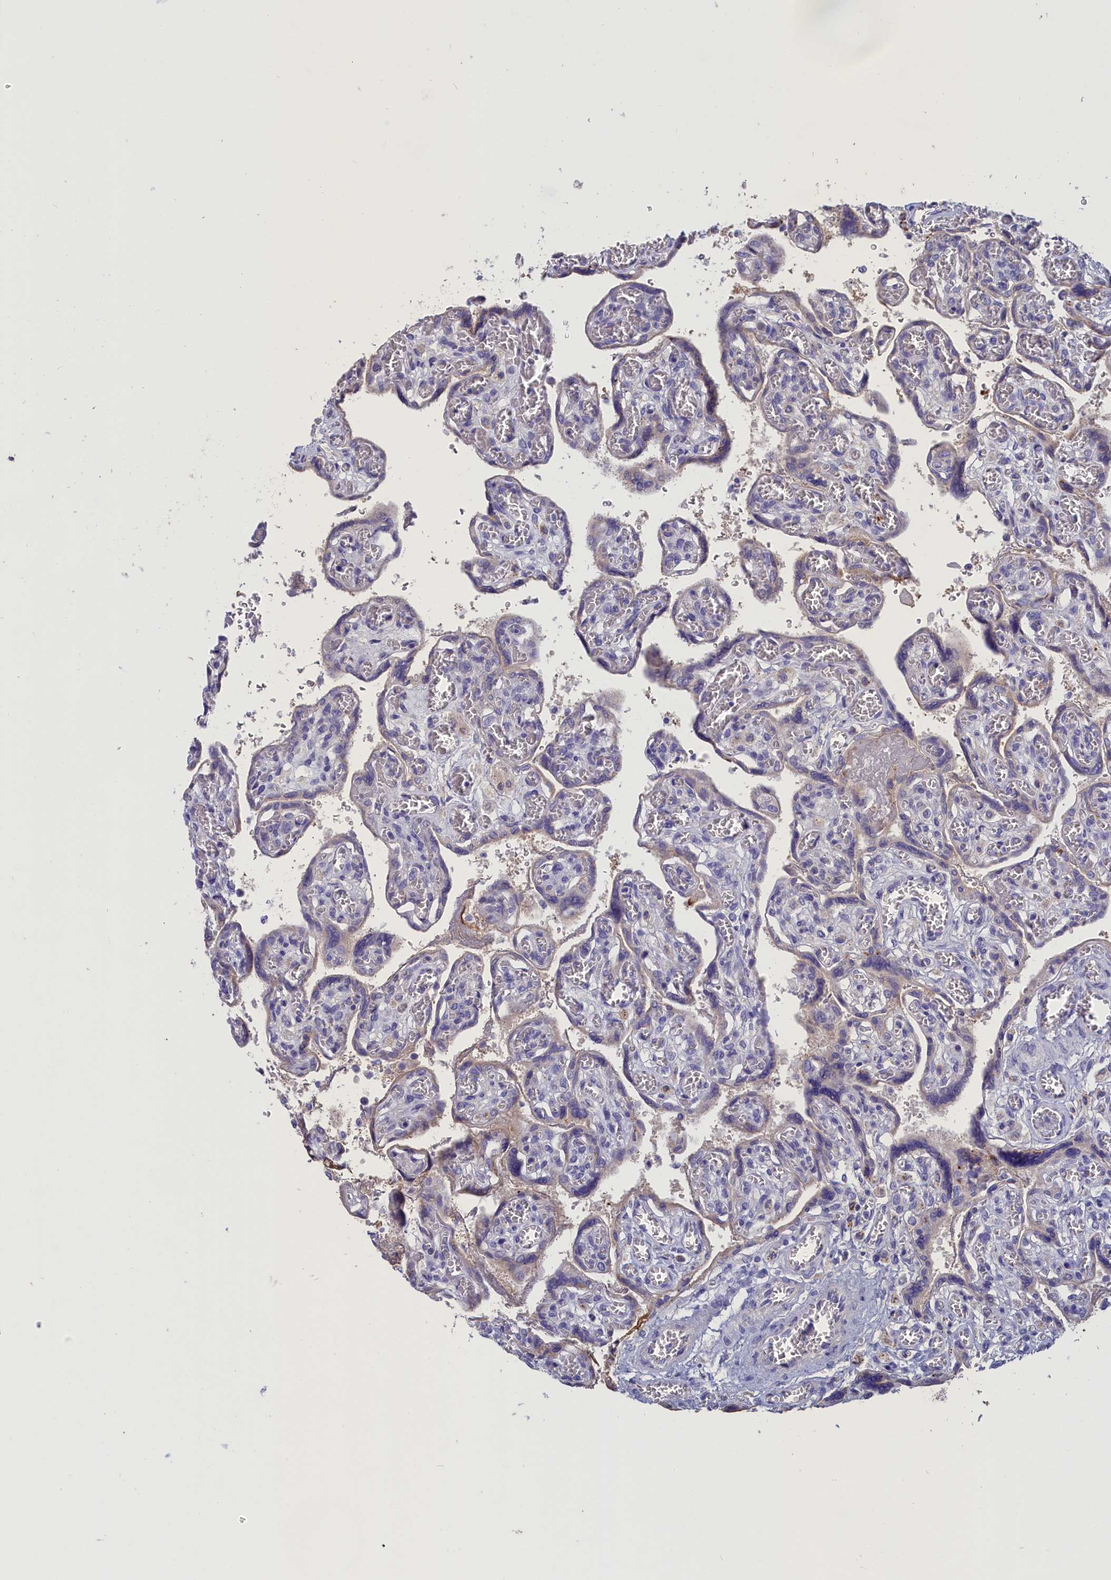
{"staining": {"intensity": "moderate", "quantity": "<25%", "location": "cytoplasmic/membranous"}, "tissue": "placenta", "cell_type": "Trophoblastic cells", "image_type": "normal", "snomed": [{"axis": "morphology", "description": "Normal tissue, NOS"}, {"axis": "topography", "description": "Placenta"}], "caption": "IHC (DAB) staining of unremarkable human placenta reveals moderate cytoplasmic/membranous protein staining in approximately <25% of trophoblastic cells.", "gene": "WDR6", "patient": {"sex": "female", "age": 39}}